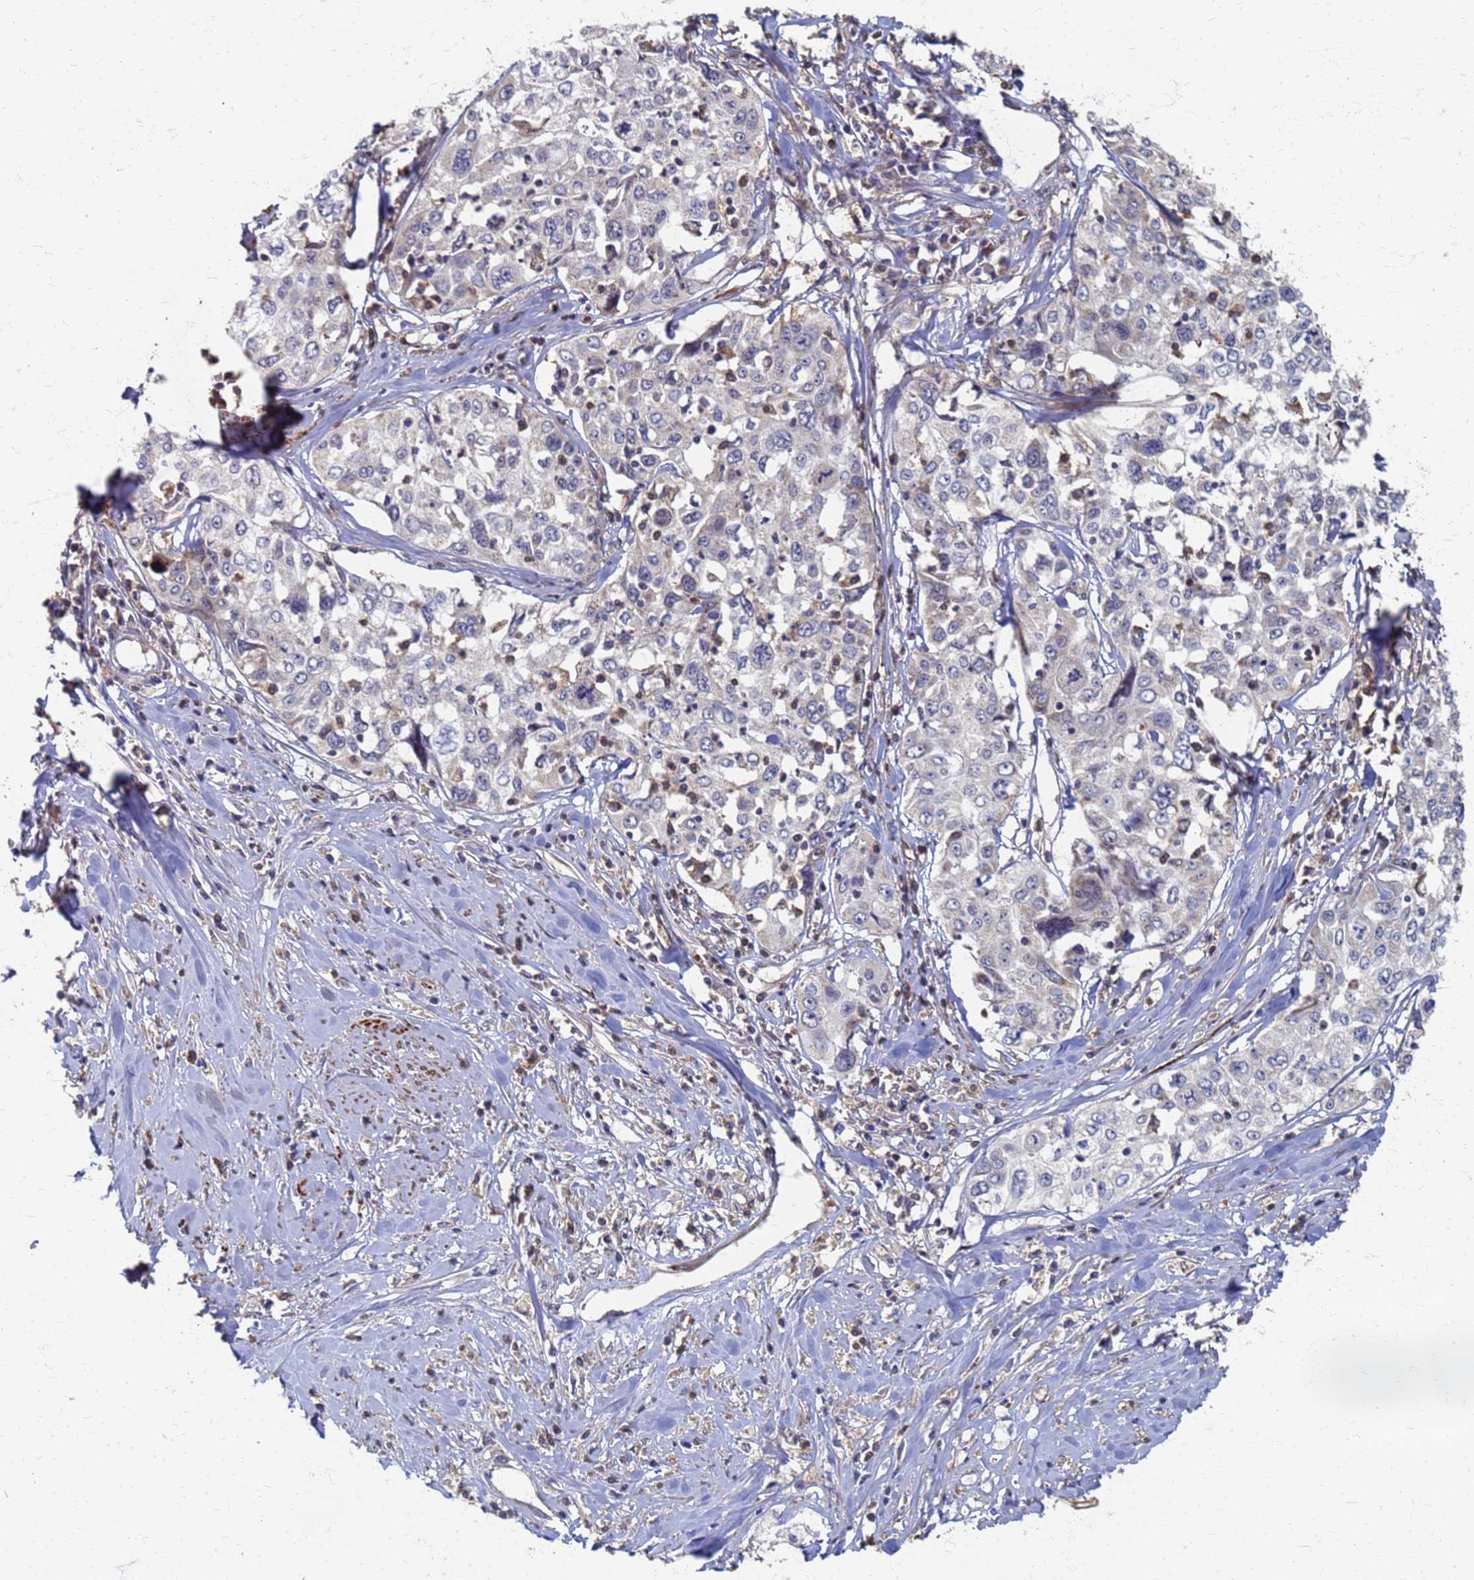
{"staining": {"intensity": "negative", "quantity": "none", "location": "none"}, "tissue": "cervical cancer", "cell_type": "Tumor cells", "image_type": "cancer", "snomed": [{"axis": "morphology", "description": "Squamous cell carcinoma, NOS"}, {"axis": "topography", "description": "Cervix"}], "caption": "A high-resolution histopathology image shows immunohistochemistry (IHC) staining of cervical squamous cell carcinoma, which exhibits no significant positivity in tumor cells. The staining was performed using DAB to visualize the protein expression in brown, while the nuclei were stained in blue with hematoxylin (Magnification: 20x).", "gene": "ATPAF1", "patient": {"sex": "female", "age": 31}}